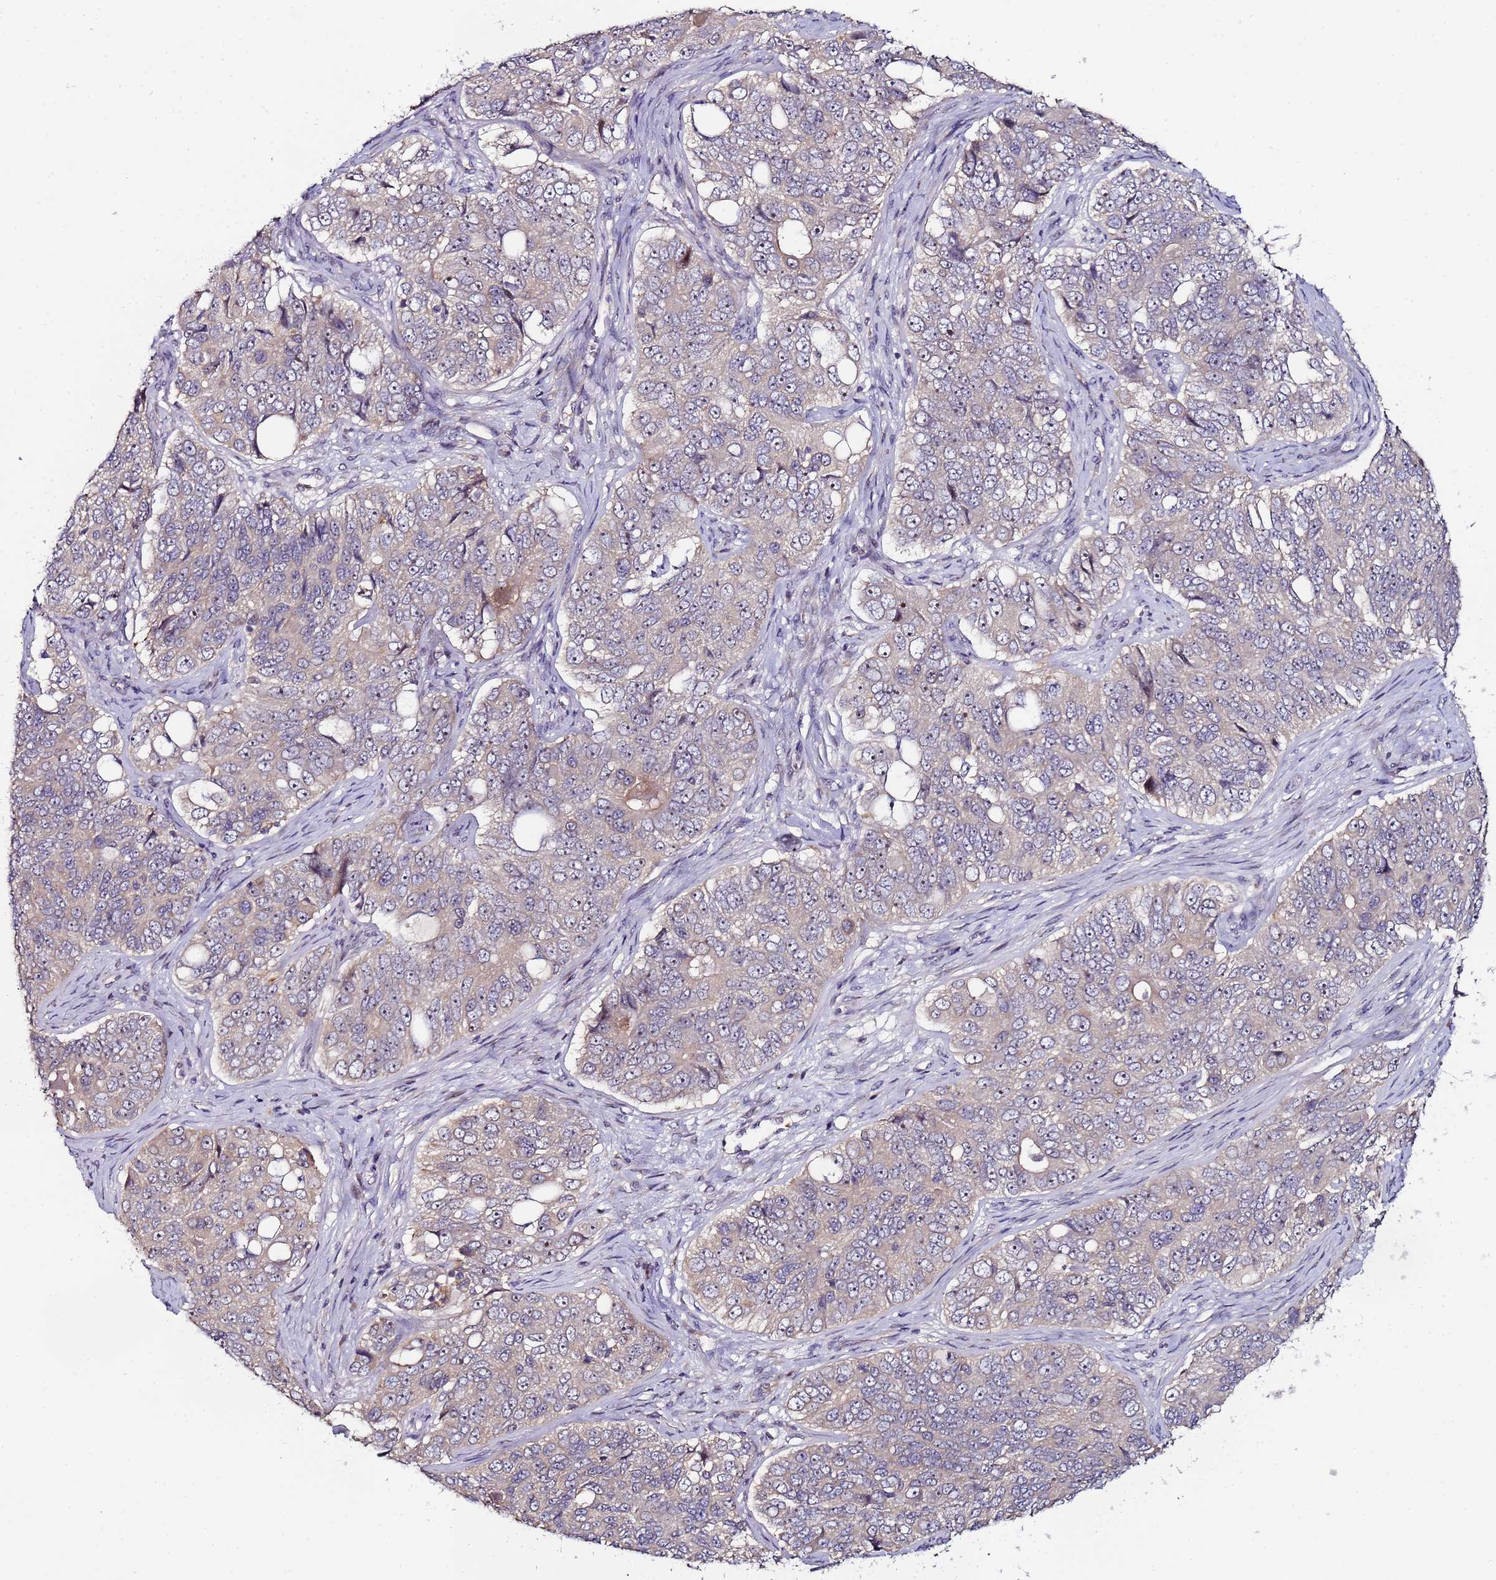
{"staining": {"intensity": "weak", "quantity": "<25%", "location": "cytoplasmic/membranous,nuclear"}, "tissue": "ovarian cancer", "cell_type": "Tumor cells", "image_type": "cancer", "snomed": [{"axis": "morphology", "description": "Carcinoma, endometroid"}, {"axis": "topography", "description": "Ovary"}], "caption": "IHC histopathology image of ovarian endometroid carcinoma stained for a protein (brown), which displays no positivity in tumor cells. (DAB (3,3'-diaminobenzidine) IHC with hematoxylin counter stain).", "gene": "KRI1", "patient": {"sex": "female", "age": 51}}